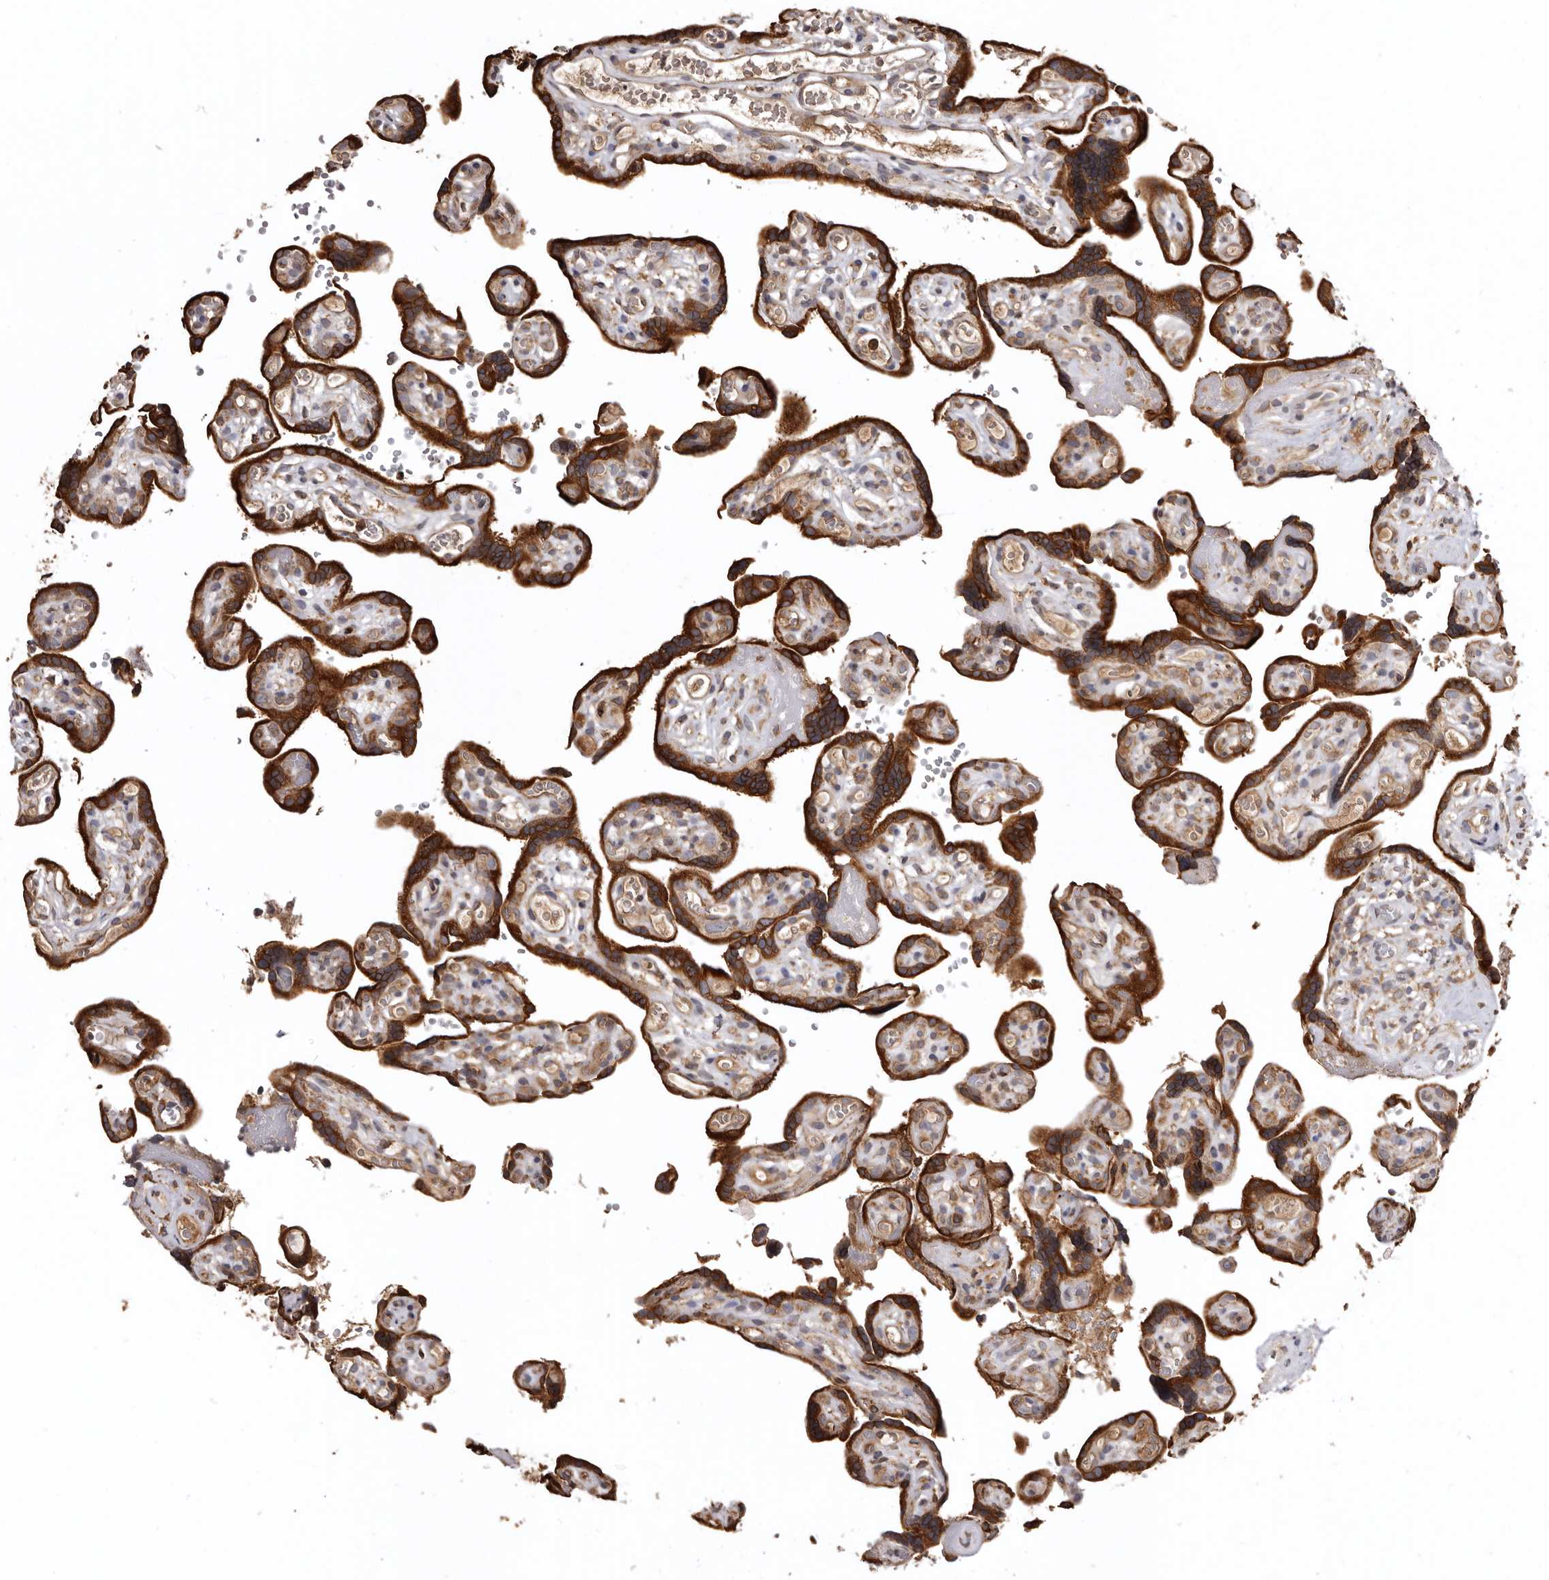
{"staining": {"intensity": "moderate", "quantity": ">75%", "location": "cytoplasmic/membranous"}, "tissue": "placenta", "cell_type": "Decidual cells", "image_type": "normal", "snomed": [{"axis": "morphology", "description": "Normal tissue, NOS"}, {"axis": "topography", "description": "Placenta"}], "caption": "A histopathology image of placenta stained for a protein displays moderate cytoplasmic/membranous brown staining in decidual cells. (DAB (3,3'-diaminobenzidine) IHC with brightfield microscopy, high magnification).", "gene": "INKA2", "patient": {"sex": "female", "age": 30}}